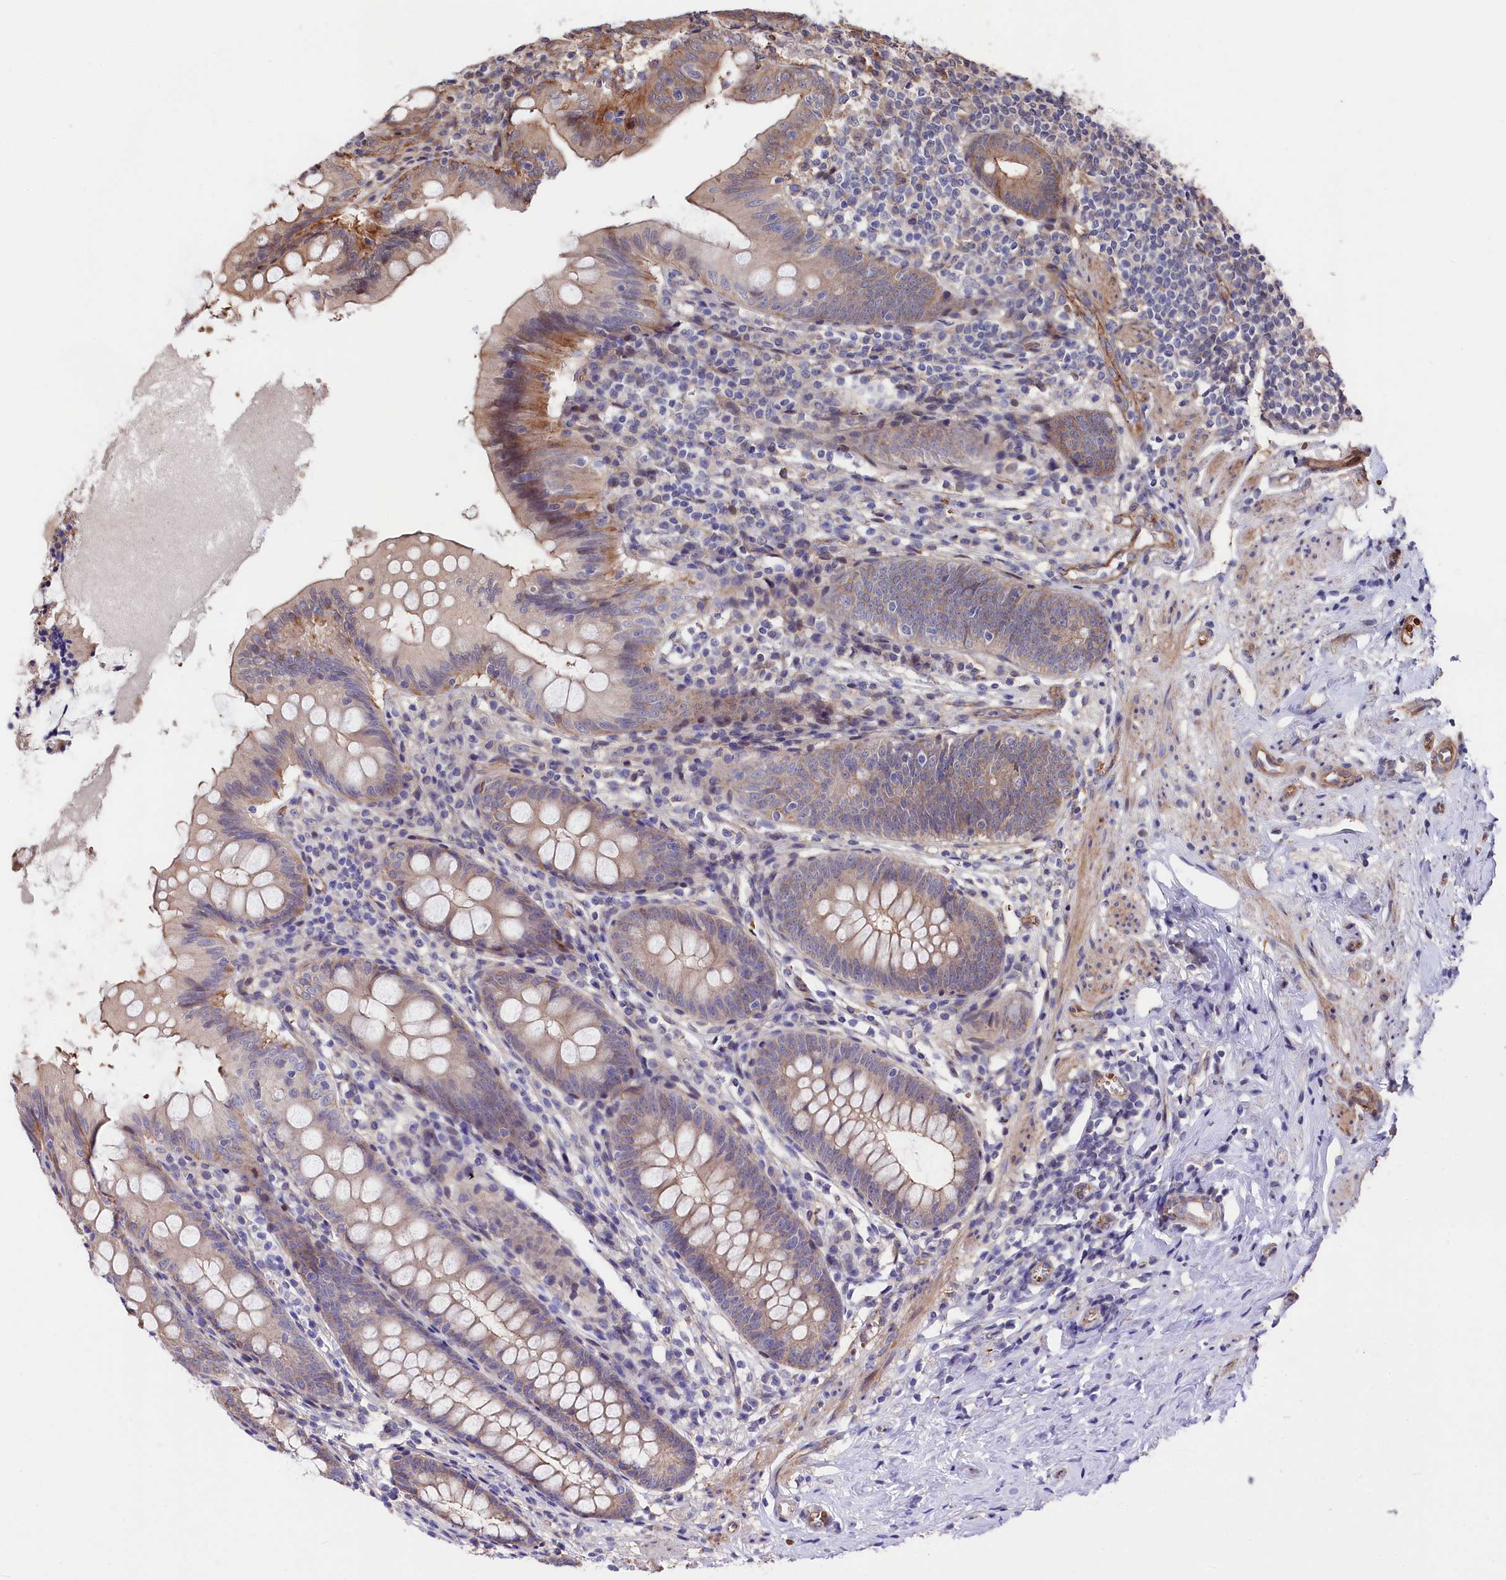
{"staining": {"intensity": "moderate", "quantity": "25%-75%", "location": "cytoplasmic/membranous"}, "tissue": "appendix", "cell_type": "Glandular cells", "image_type": "normal", "snomed": [{"axis": "morphology", "description": "Normal tissue, NOS"}, {"axis": "topography", "description": "Appendix"}], "caption": "Appendix stained with a brown dye reveals moderate cytoplasmic/membranous positive staining in approximately 25%-75% of glandular cells.", "gene": "TNKS1BP1", "patient": {"sex": "female", "age": 51}}